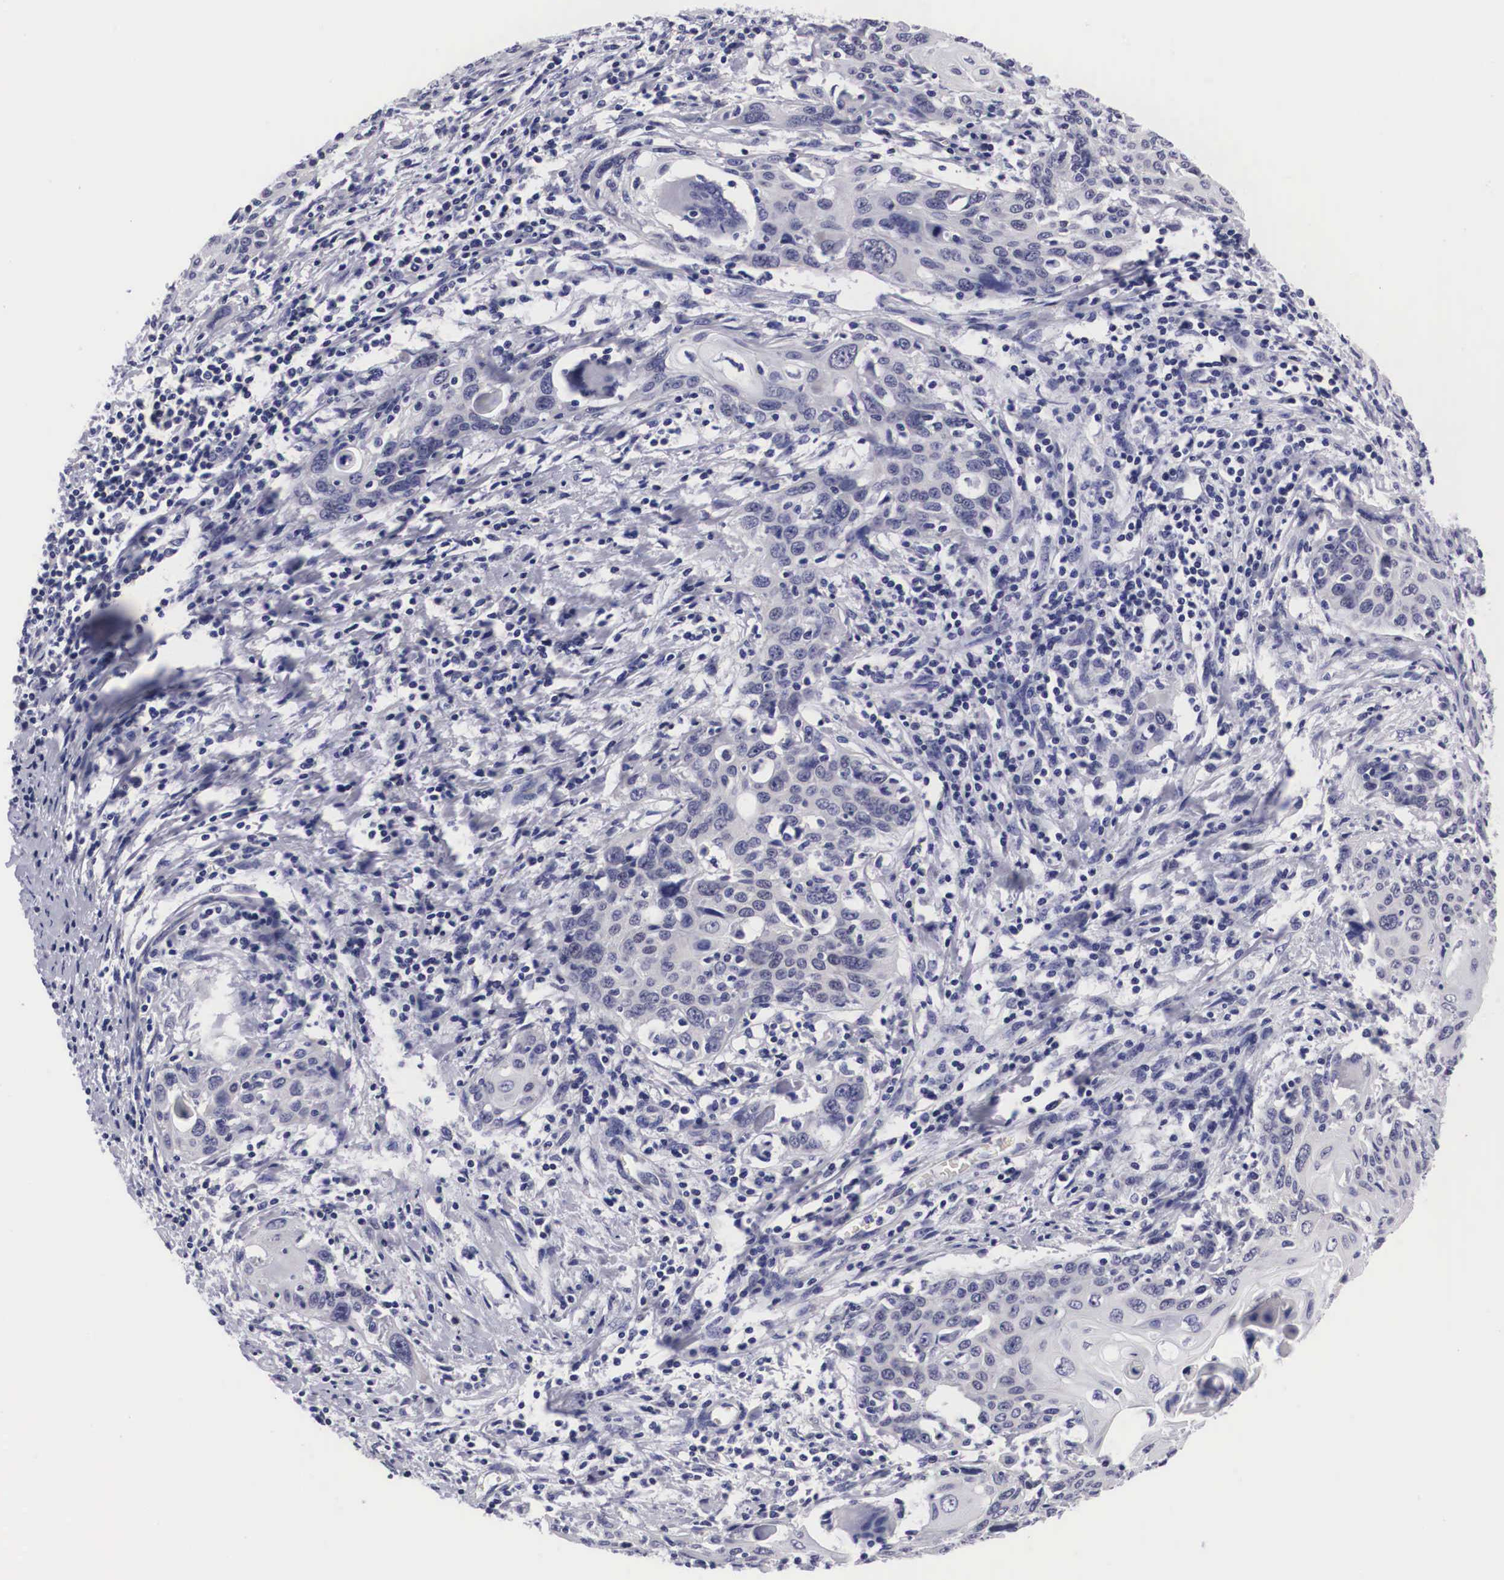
{"staining": {"intensity": "negative", "quantity": "none", "location": "none"}, "tissue": "cervical cancer", "cell_type": "Tumor cells", "image_type": "cancer", "snomed": [{"axis": "morphology", "description": "Squamous cell carcinoma, NOS"}, {"axis": "topography", "description": "Cervix"}], "caption": "An image of cervical squamous cell carcinoma stained for a protein shows no brown staining in tumor cells.", "gene": "SOX11", "patient": {"sex": "female", "age": 54}}